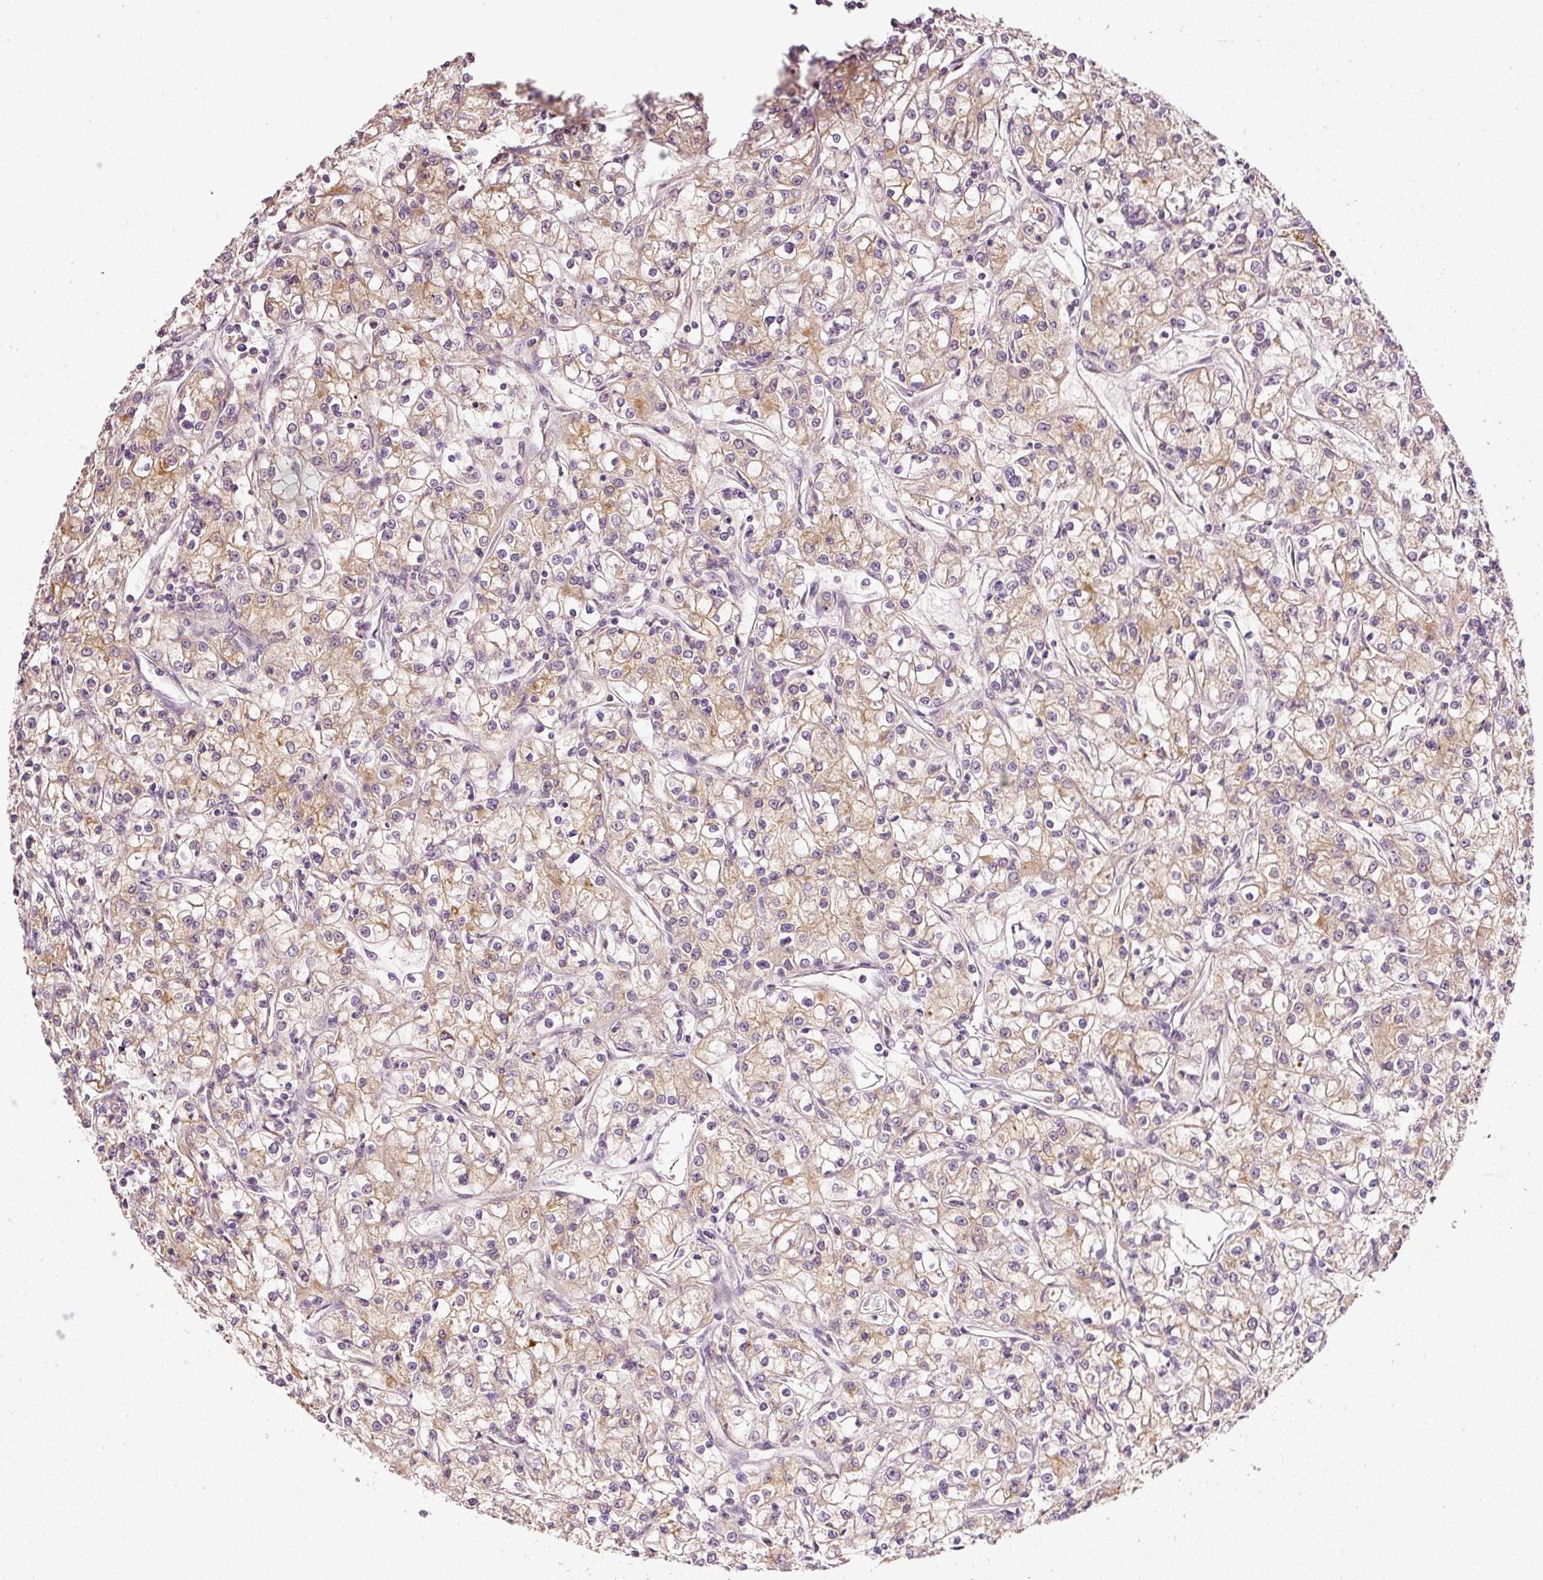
{"staining": {"intensity": "weak", "quantity": "25%-75%", "location": "cytoplasmic/membranous"}, "tissue": "renal cancer", "cell_type": "Tumor cells", "image_type": "cancer", "snomed": [{"axis": "morphology", "description": "Adenocarcinoma, NOS"}, {"axis": "topography", "description": "Kidney"}], "caption": "Immunohistochemistry (IHC) histopathology image of human renal adenocarcinoma stained for a protein (brown), which shows low levels of weak cytoplasmic/membranous expression in about 25%-75% of tumor cells.", "gene": "TOGARAM1", "patient": {"sex": "female", "age": 59}}